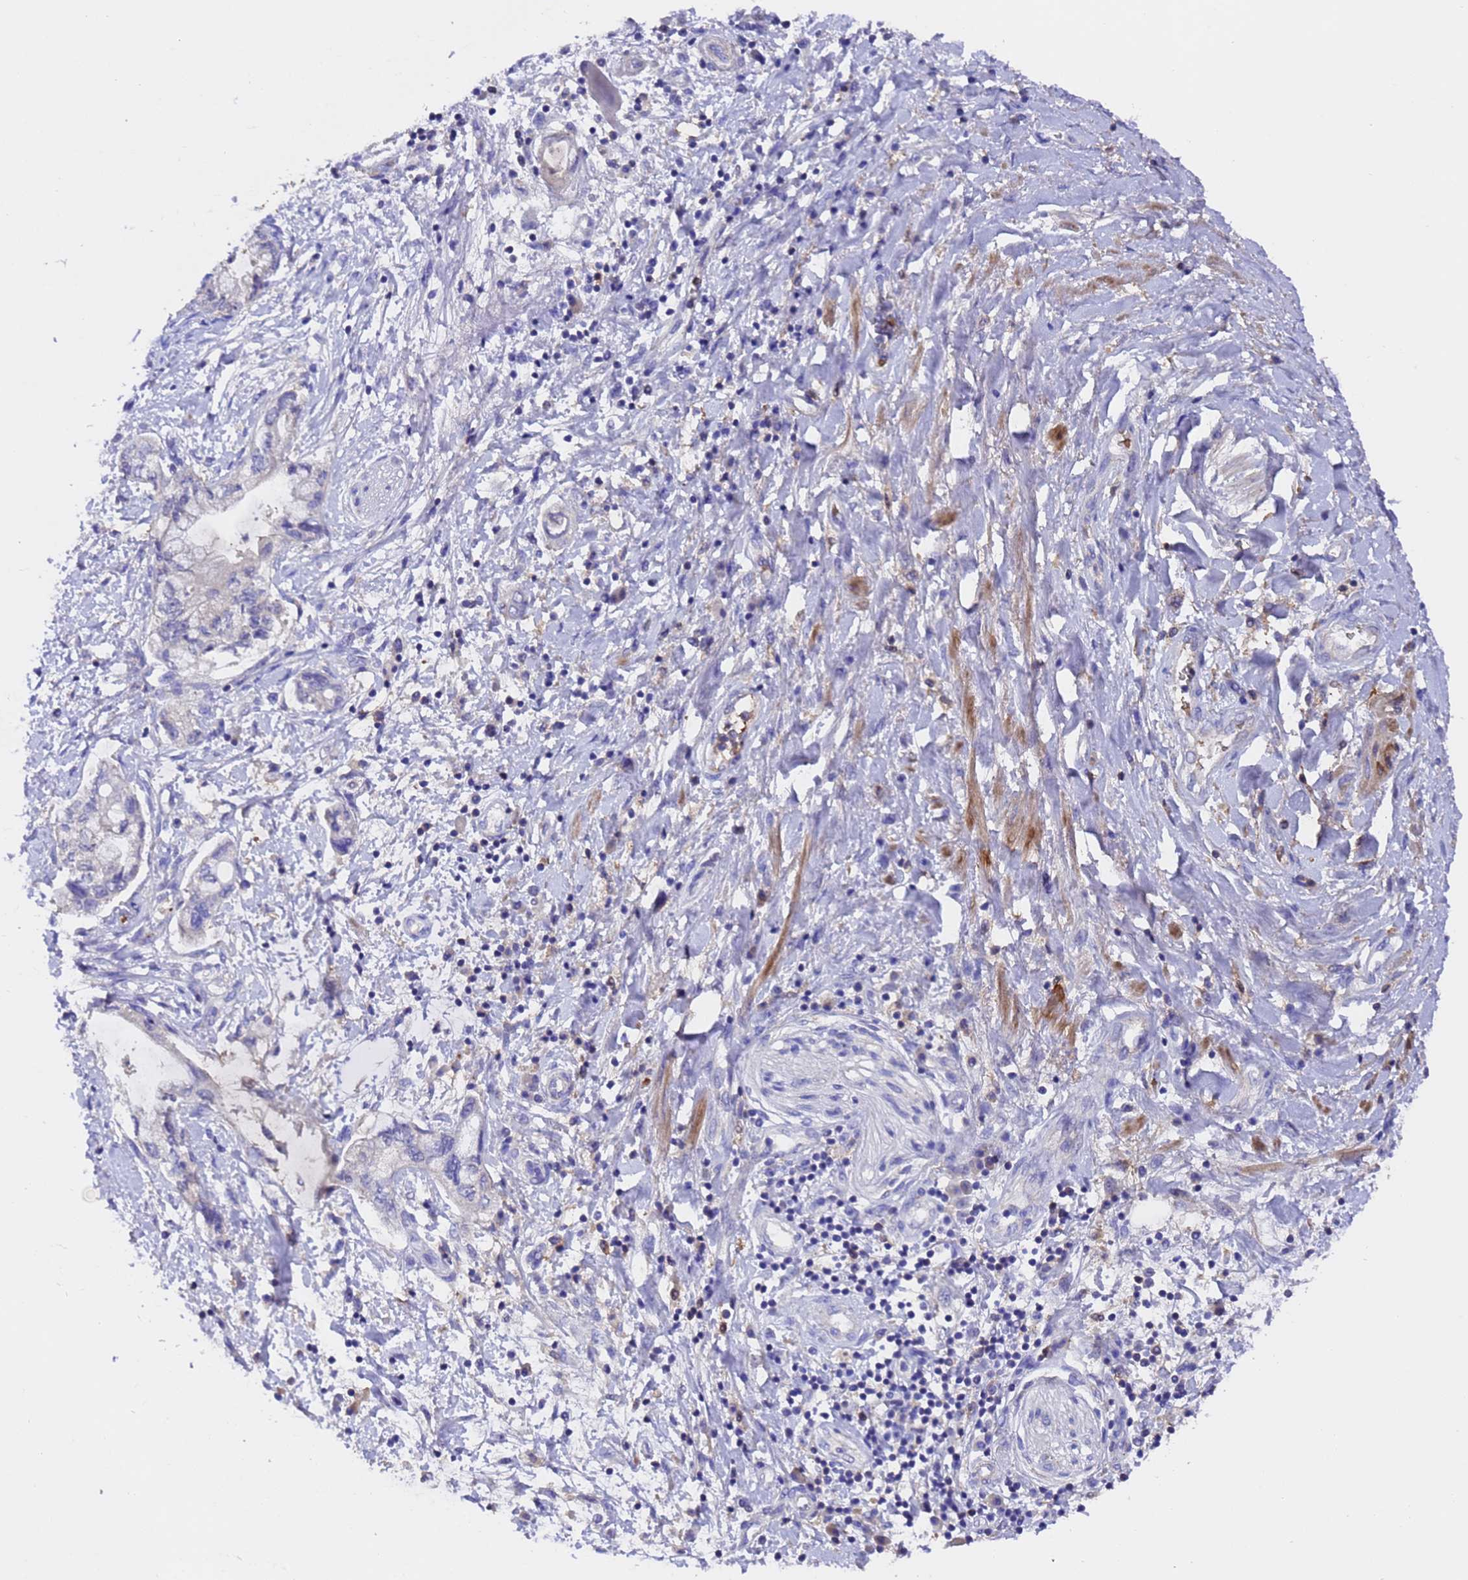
{"staining": {"intensity": "negative", "quantity": "none", "location": "none"}, "tissue": "pancreatic cancer", "cell_type": "Tumor cells", "image_type": "cancer", "snomed": [{"axis": "morphology", "description": "Adenocarcinoma, NOS"}, {"axis": "topography", "description": "Pancreas"}], "caption": "IHC of human pancreatic cancer (adenocarcinoma) displays no staining in tumor cells.", "gene": "ELP6", "patient": {"sex": "female", "age": 73}}